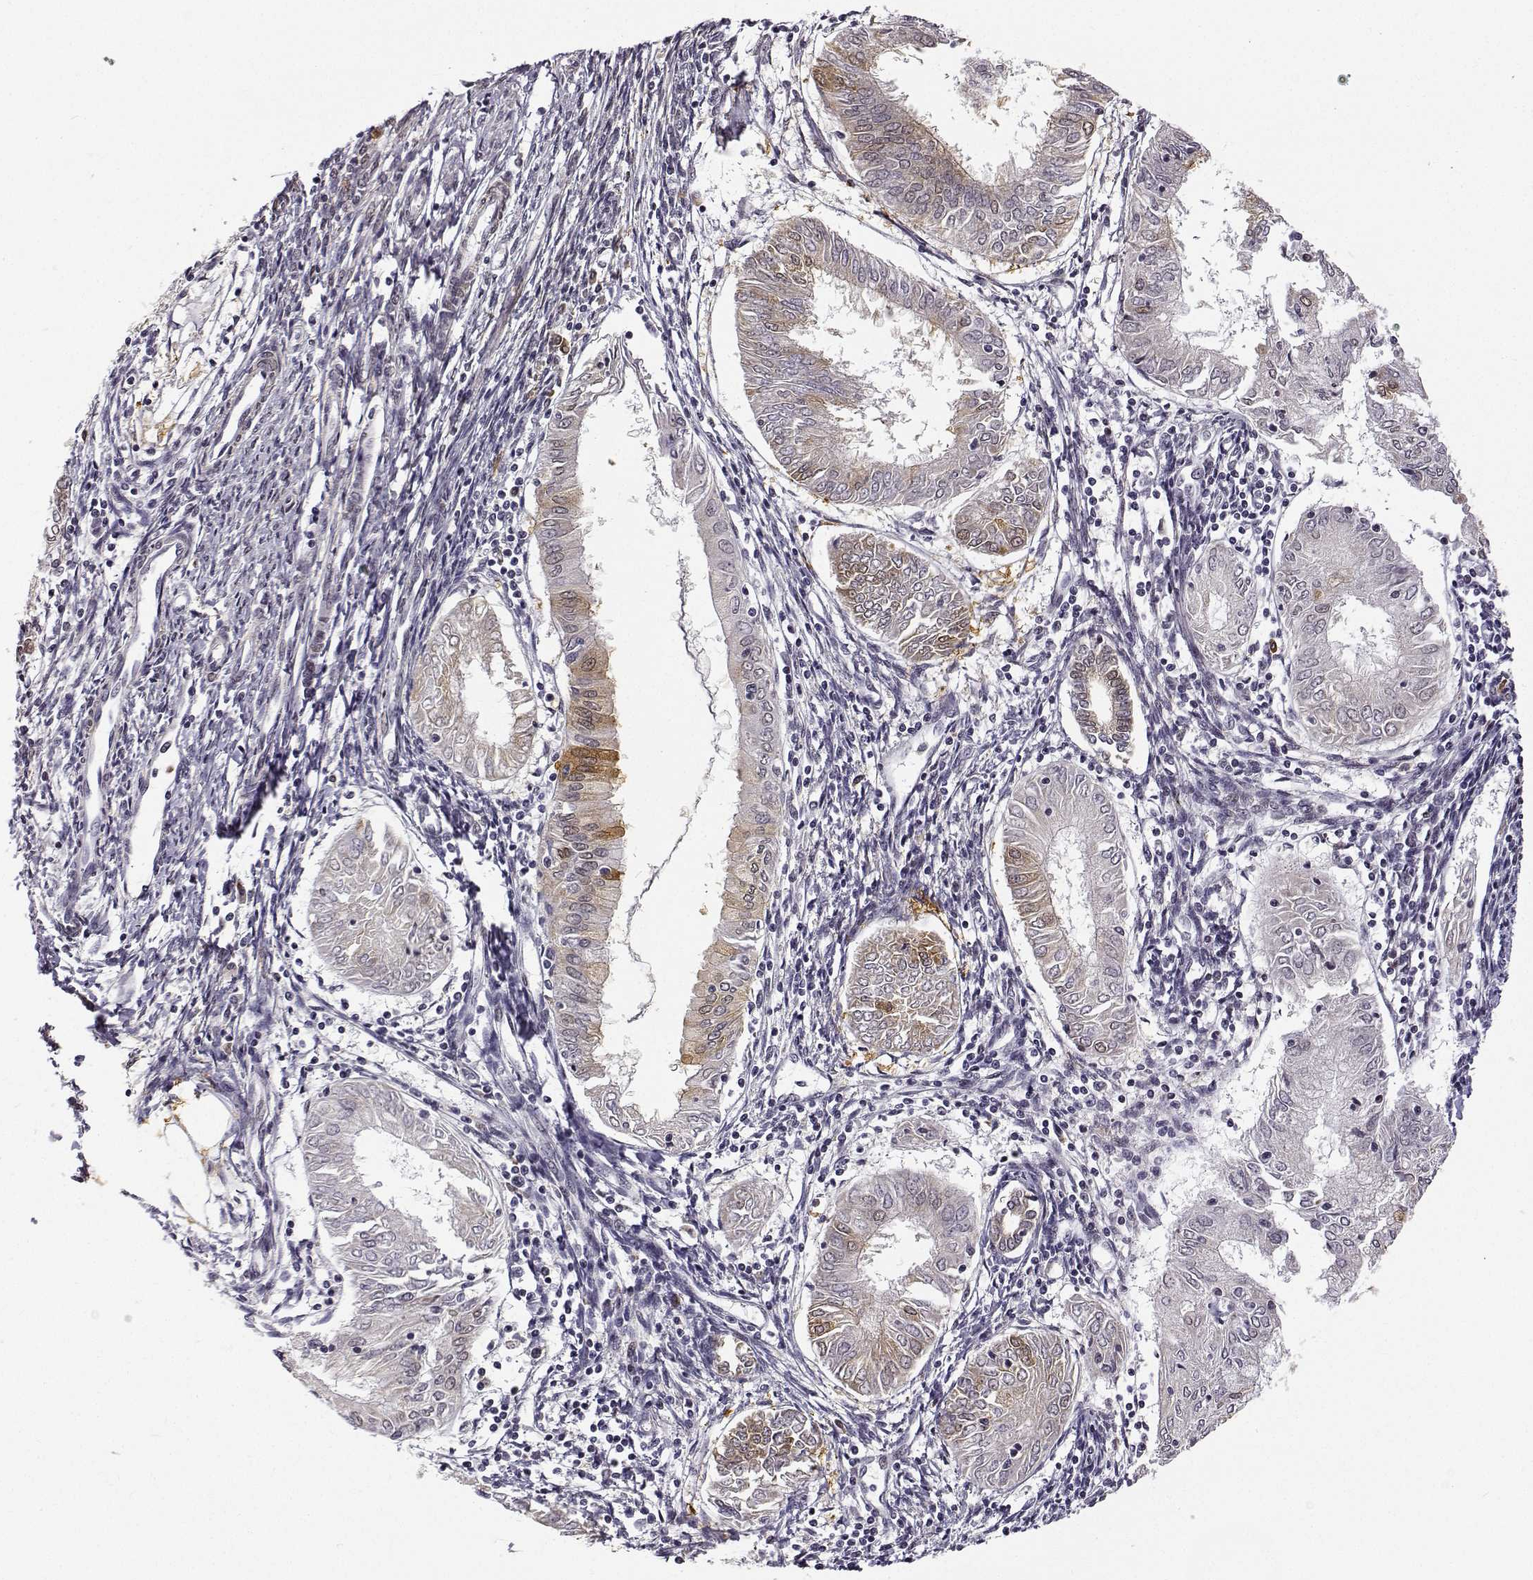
{"staining": {"intensity": "moderate", "quantity": "<25%", "location": "cytoplasmic/membranous"}, "tissue": "endometrial cancer", "cell_type": "Tumor cells", "image_type": "cancer", "snomed": [{"axis": "morphology", "description": "Adenocarcinoma, NOS"}, {"axis": "topography", "description": "Endometrium"}], "caption": "Immunohistochemical staining of human endometrial cancer (adenocarcinoma) shows low levels of moderate cytoplasmic/membranous expression in about <25% of tumor cells.", "gene": "PHGDH", "patient": {"sex": "female", "age": 68}}